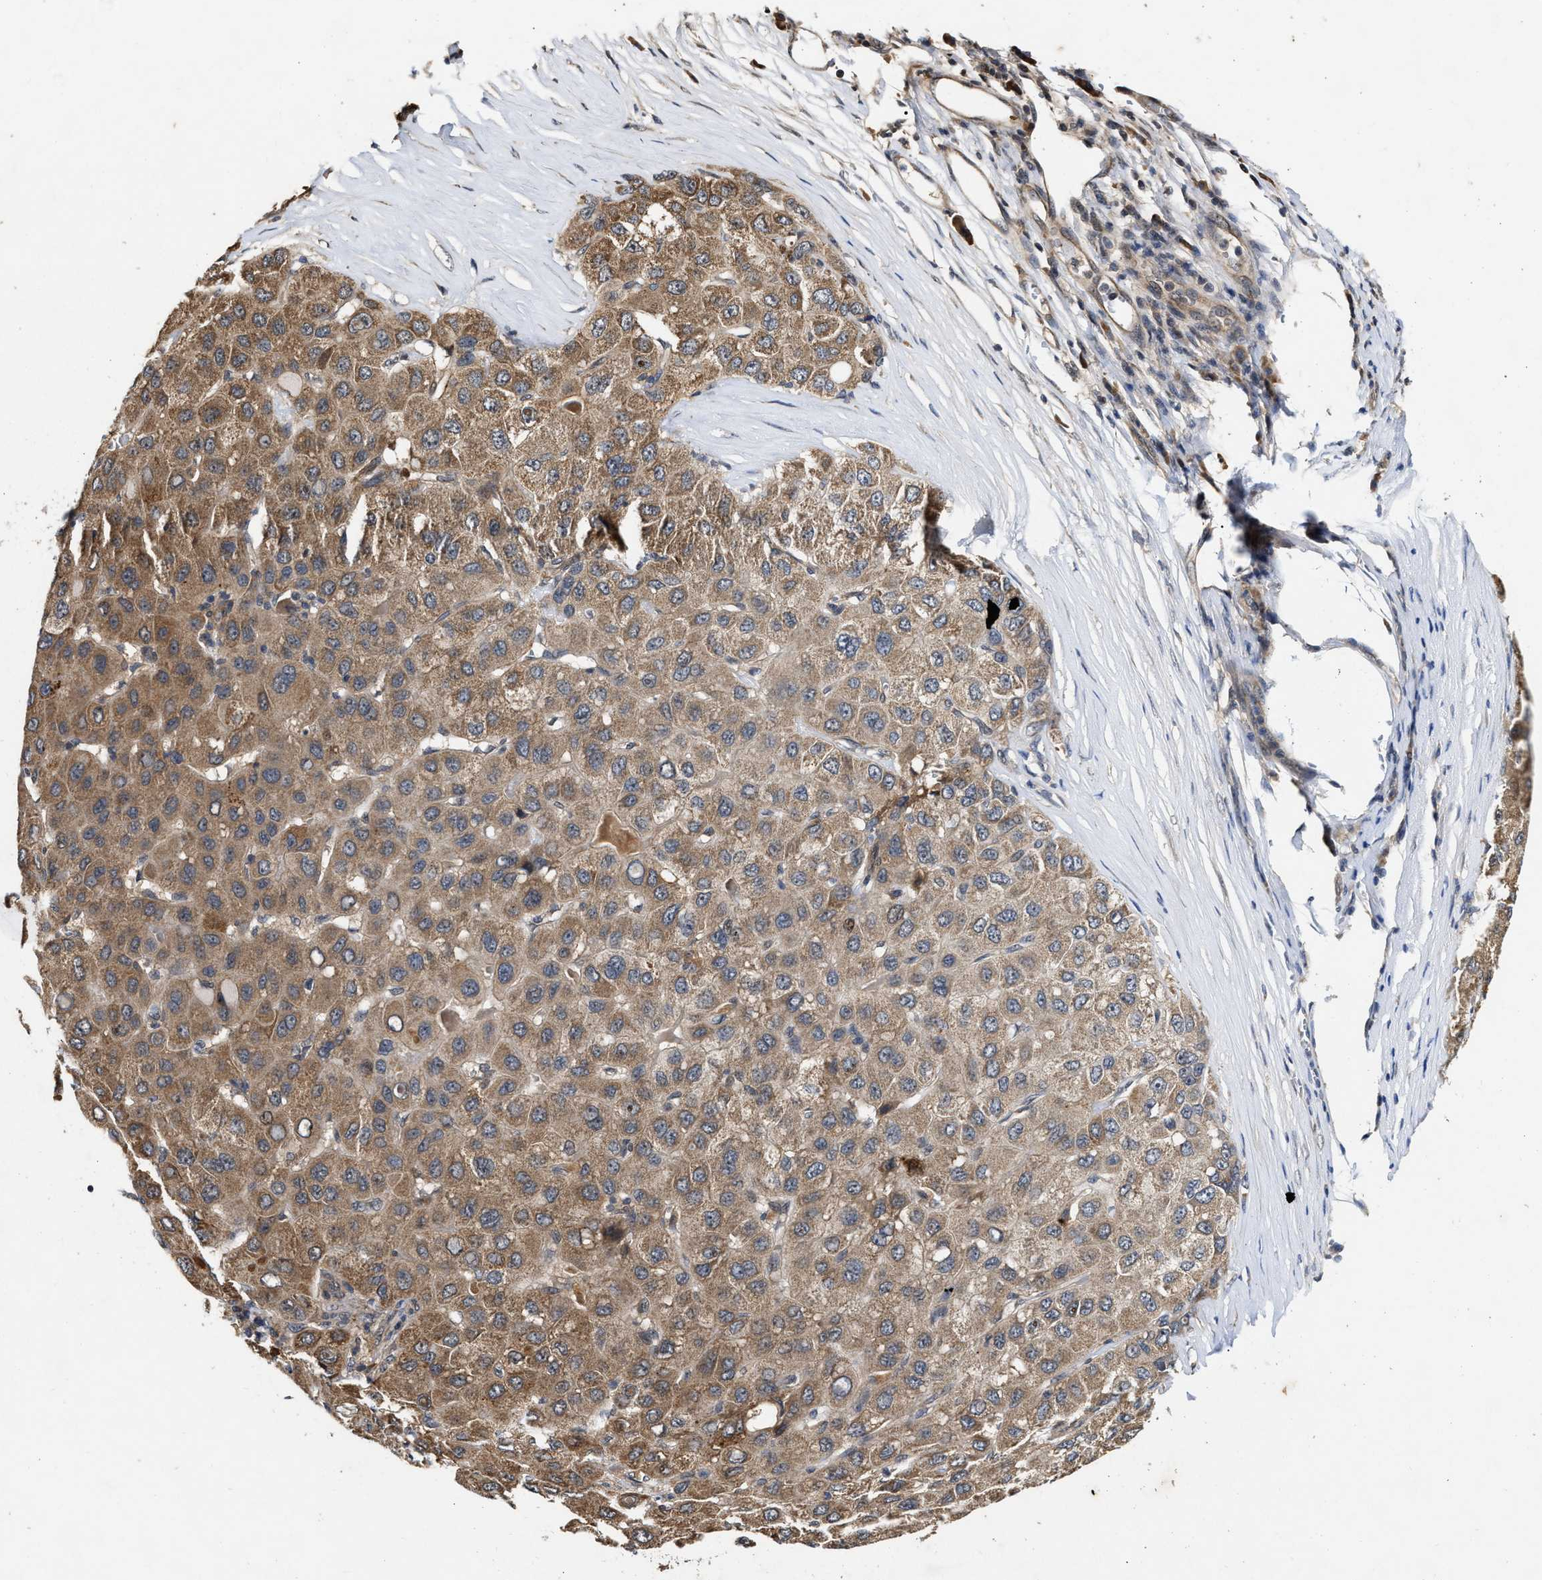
{"staining": {"intensity": "moderate", "quantity": ">75%", "location": "cytoplasmic/membranous"}, "tissue": "liver cancer", "cell_type": "Tumor cells", "image_type": "cancer", "snomed": [{"axis": "morphology", "description": "Carcinoma, Hepatocellular, NOS"}, {"axis": "topography", "description": "Liver"}], "caption": "Immunohistochemistry of liver cancer (hepatocellular carcinoma) exhibits medium levels of moderate cytoplasmic/membranous expression in about >75% of tumor cells. The staining was performed using DAB, with brown indicating positive protein expression. Nuclei are stained blue with hematoxylin.", "gene": "CFLAR", "patient": {"sex": "male", "age": 80}}